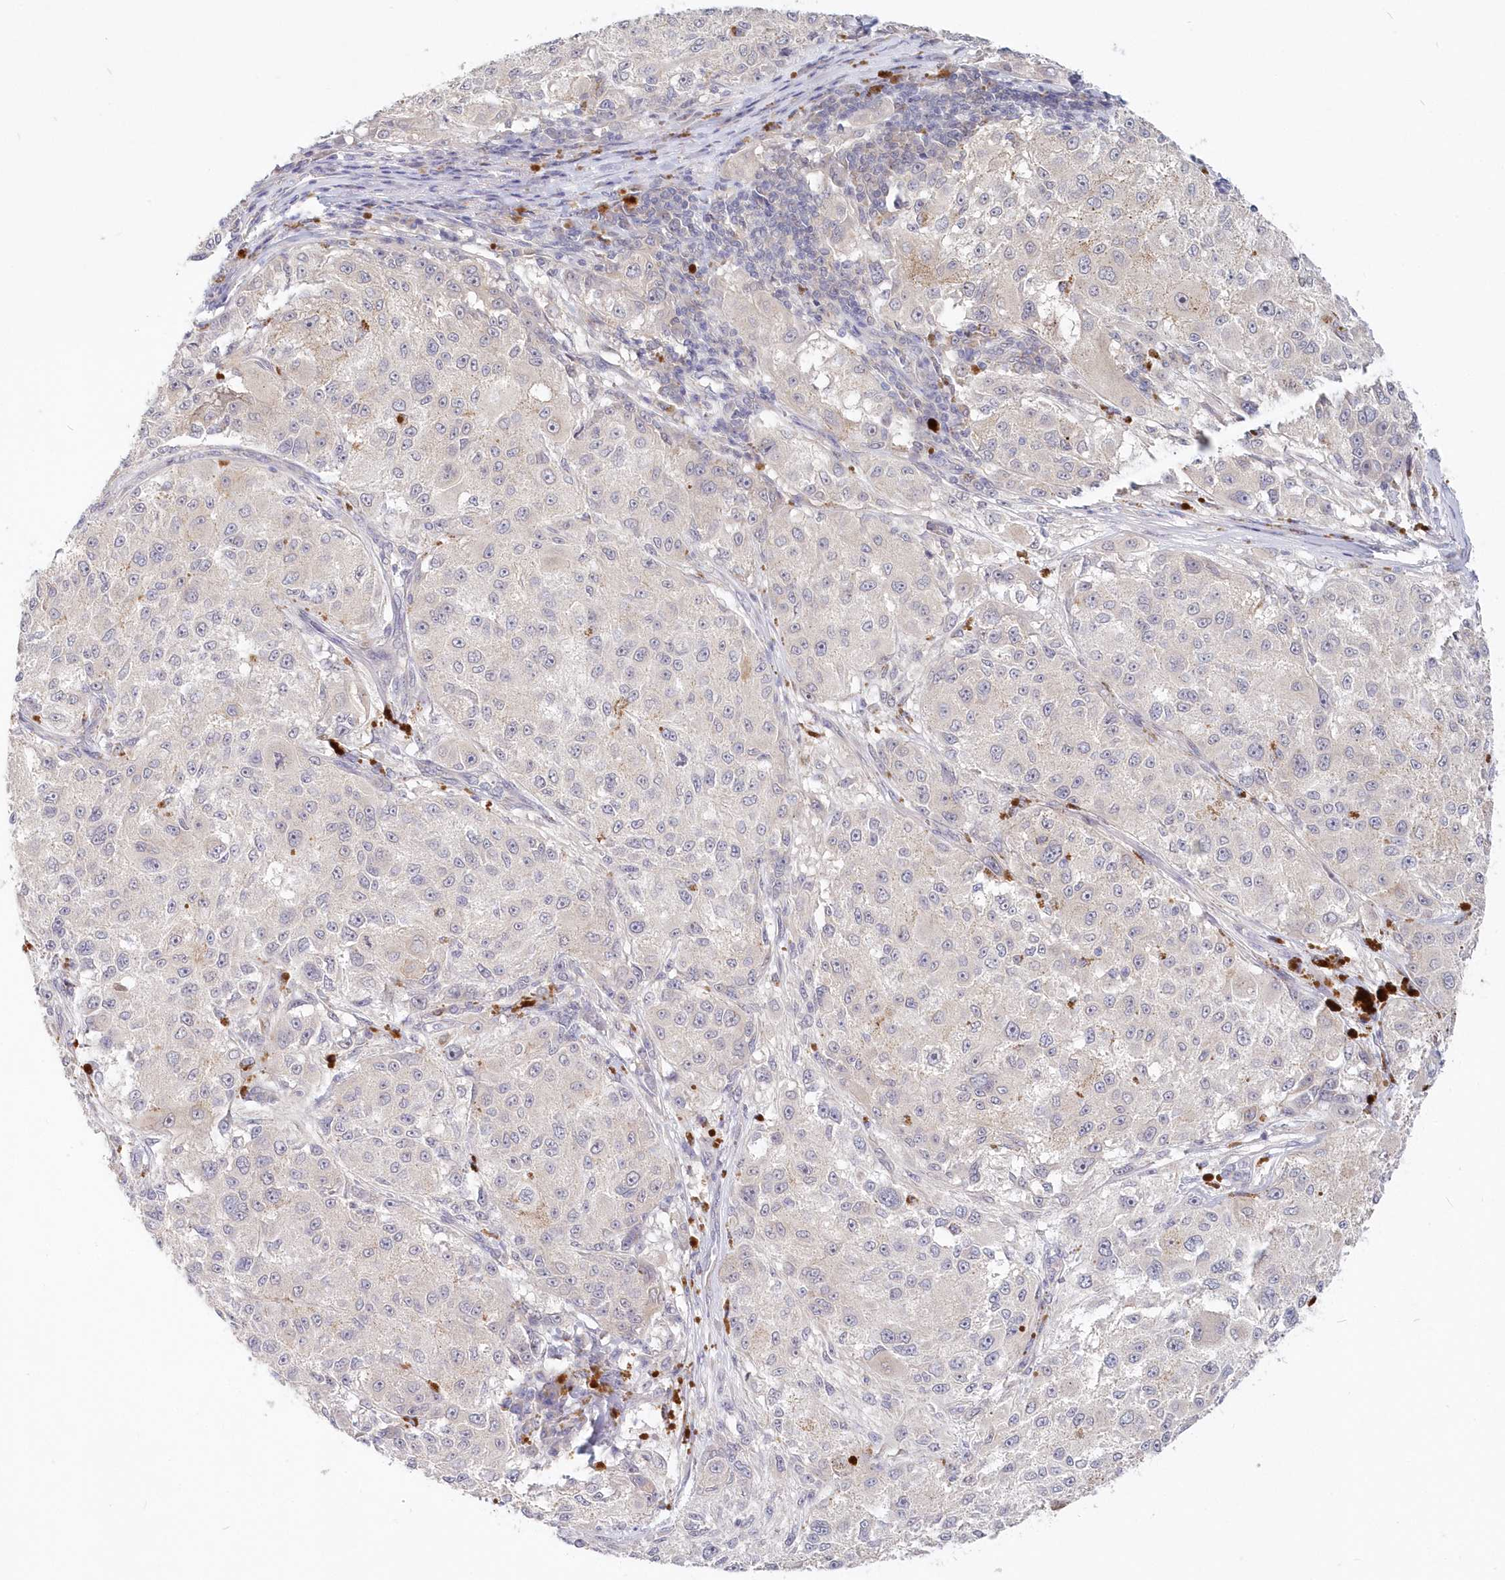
{"staining": {"intensity": "negative", "quantity": "none", "location": "none"}, "tissue": "melanoma", "cell_type": "Tumor cells", "image_type": "cancer", "snomed": [{"axis": "morphology", "description": "Necrosis, NOS"}, {"axis": "morphology", "description": "Malignant melanoma, NOS"}, {"axis": "topography", "description": "Skin"}], "caption": "Melanoma was stained to show a protein in brown. There is no significant expression in tumor cells. (Brightfield microscopy of DAB (3,3'-diaminobenzidine) immunohistochemistry at high magnification).", "gene": "KATNA1", "patient": {"sex": "female", "age": 87}}